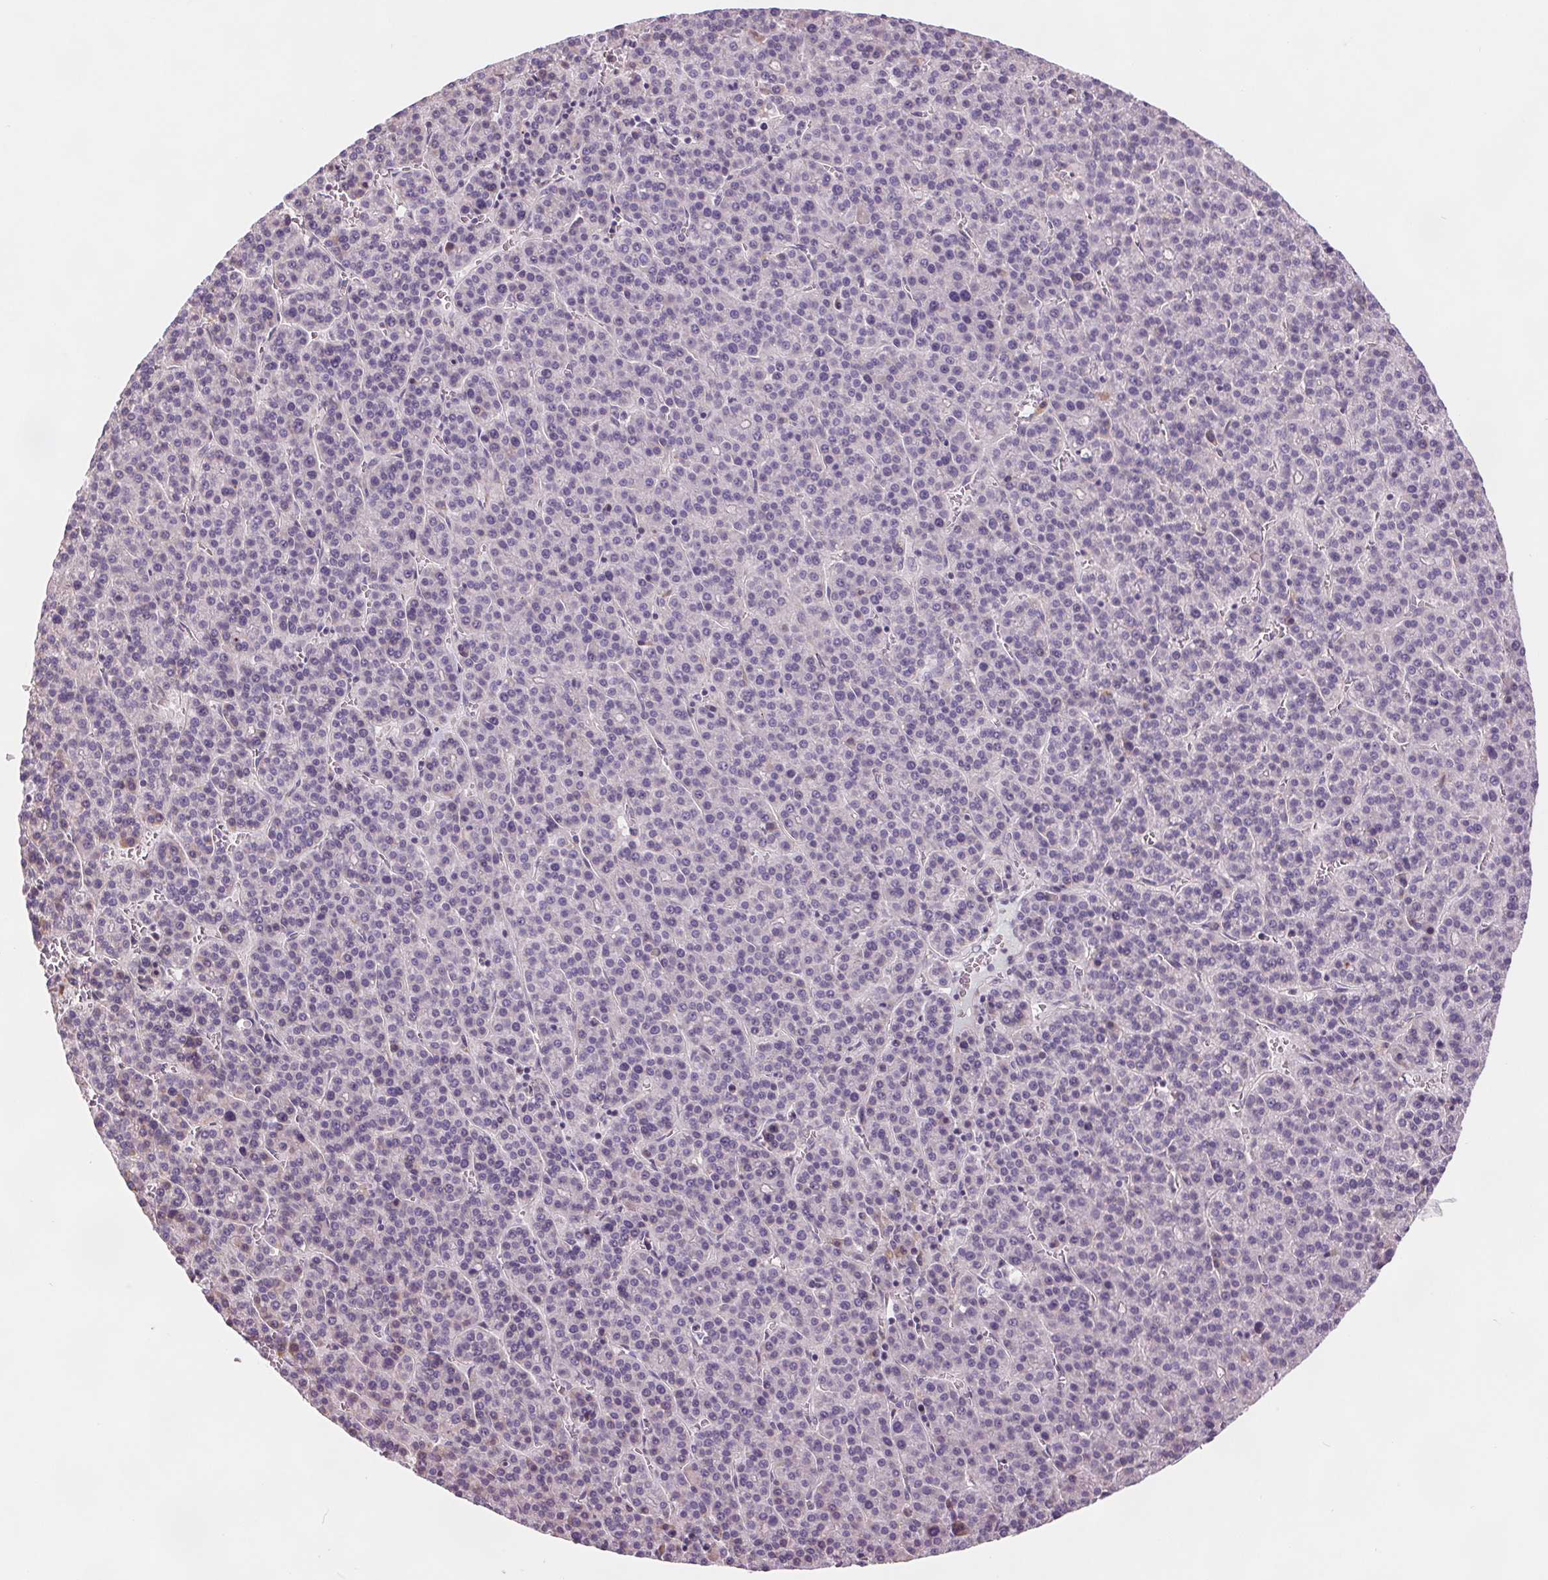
{"staining": {"intensity": "negative", "quantity": "none", "location": "none"}, "tissue": "liver cancer", "cell_type": "Tumor cells", "image_type": "cancer", "snomed": [{"axis": "morphology", "description": "Carcinoma, Hepatocellular, NOS"}, {"axis": "topography", "description": "Liver"}], "caption": "Immunohistochemistry photomicrograph of neoplastic tissue: human liver cancer stained with DAB demonstrates no significant protein positivity in tumor cells.", "gene": "SAMD5", "patient": {"sex": "female", "age": 58}}